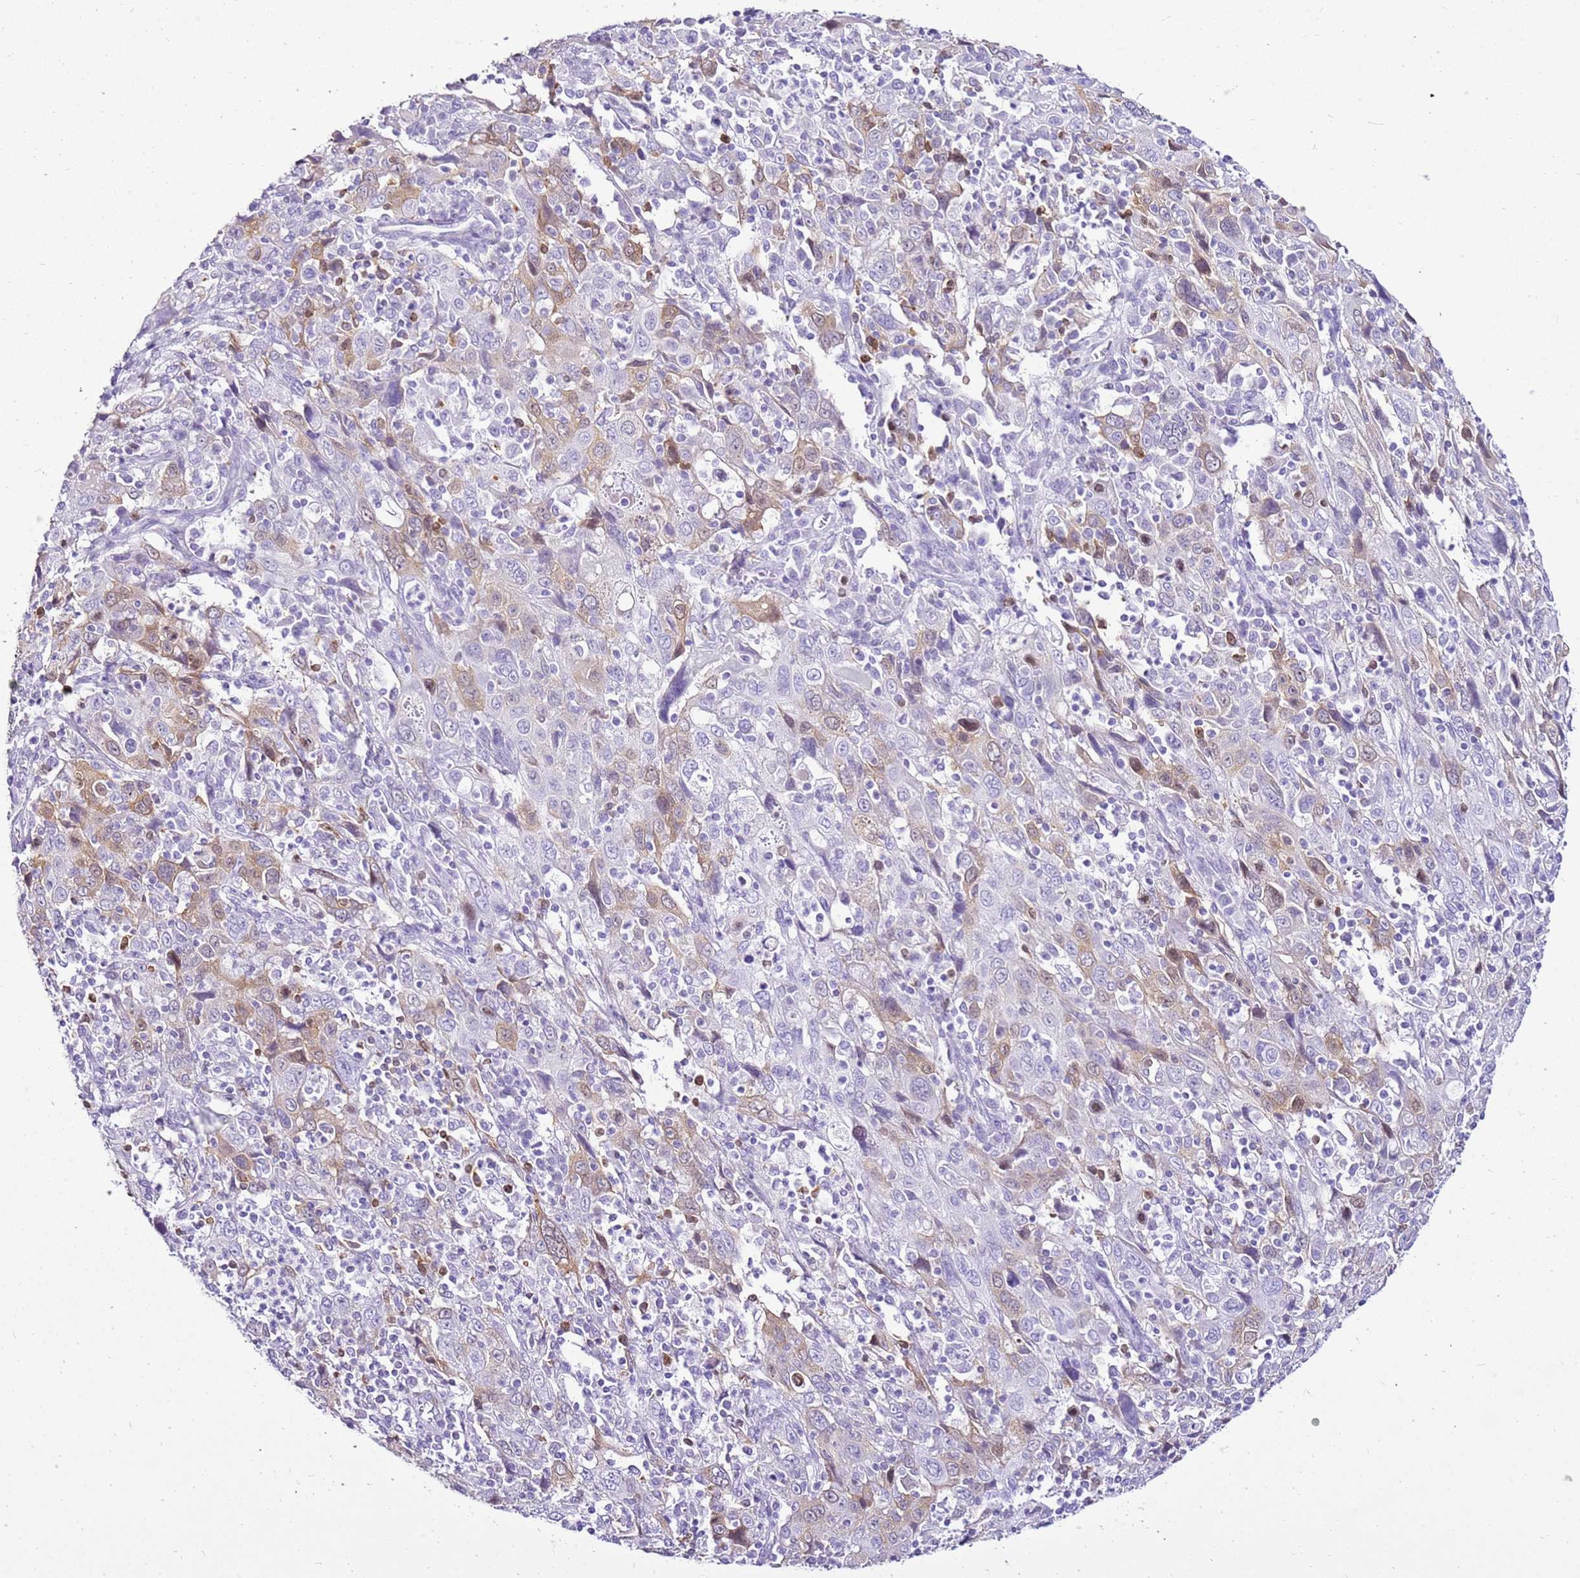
{"staining": {"intensity": "weak", "quantity": "<25%", "location": "cytoplasmic/membranous"}, "tissue": "cervical cancer", "cell_type": "Tumor cells", "image_type": "cancer", "snomed": [{"axis": "morphology", "description": "Squamous cell carcinoma, NOS"}, {"axis": "topography", "description": "Cervix"}], "caption": "A high-resolution histopathology image shows immunohistochemistry staining of cervical cancer (squamous cell carcinoma), which shows no significant expression in tumor cells.", "gene": "SPC25", "patient": {"sex": "female", "age": 46}}